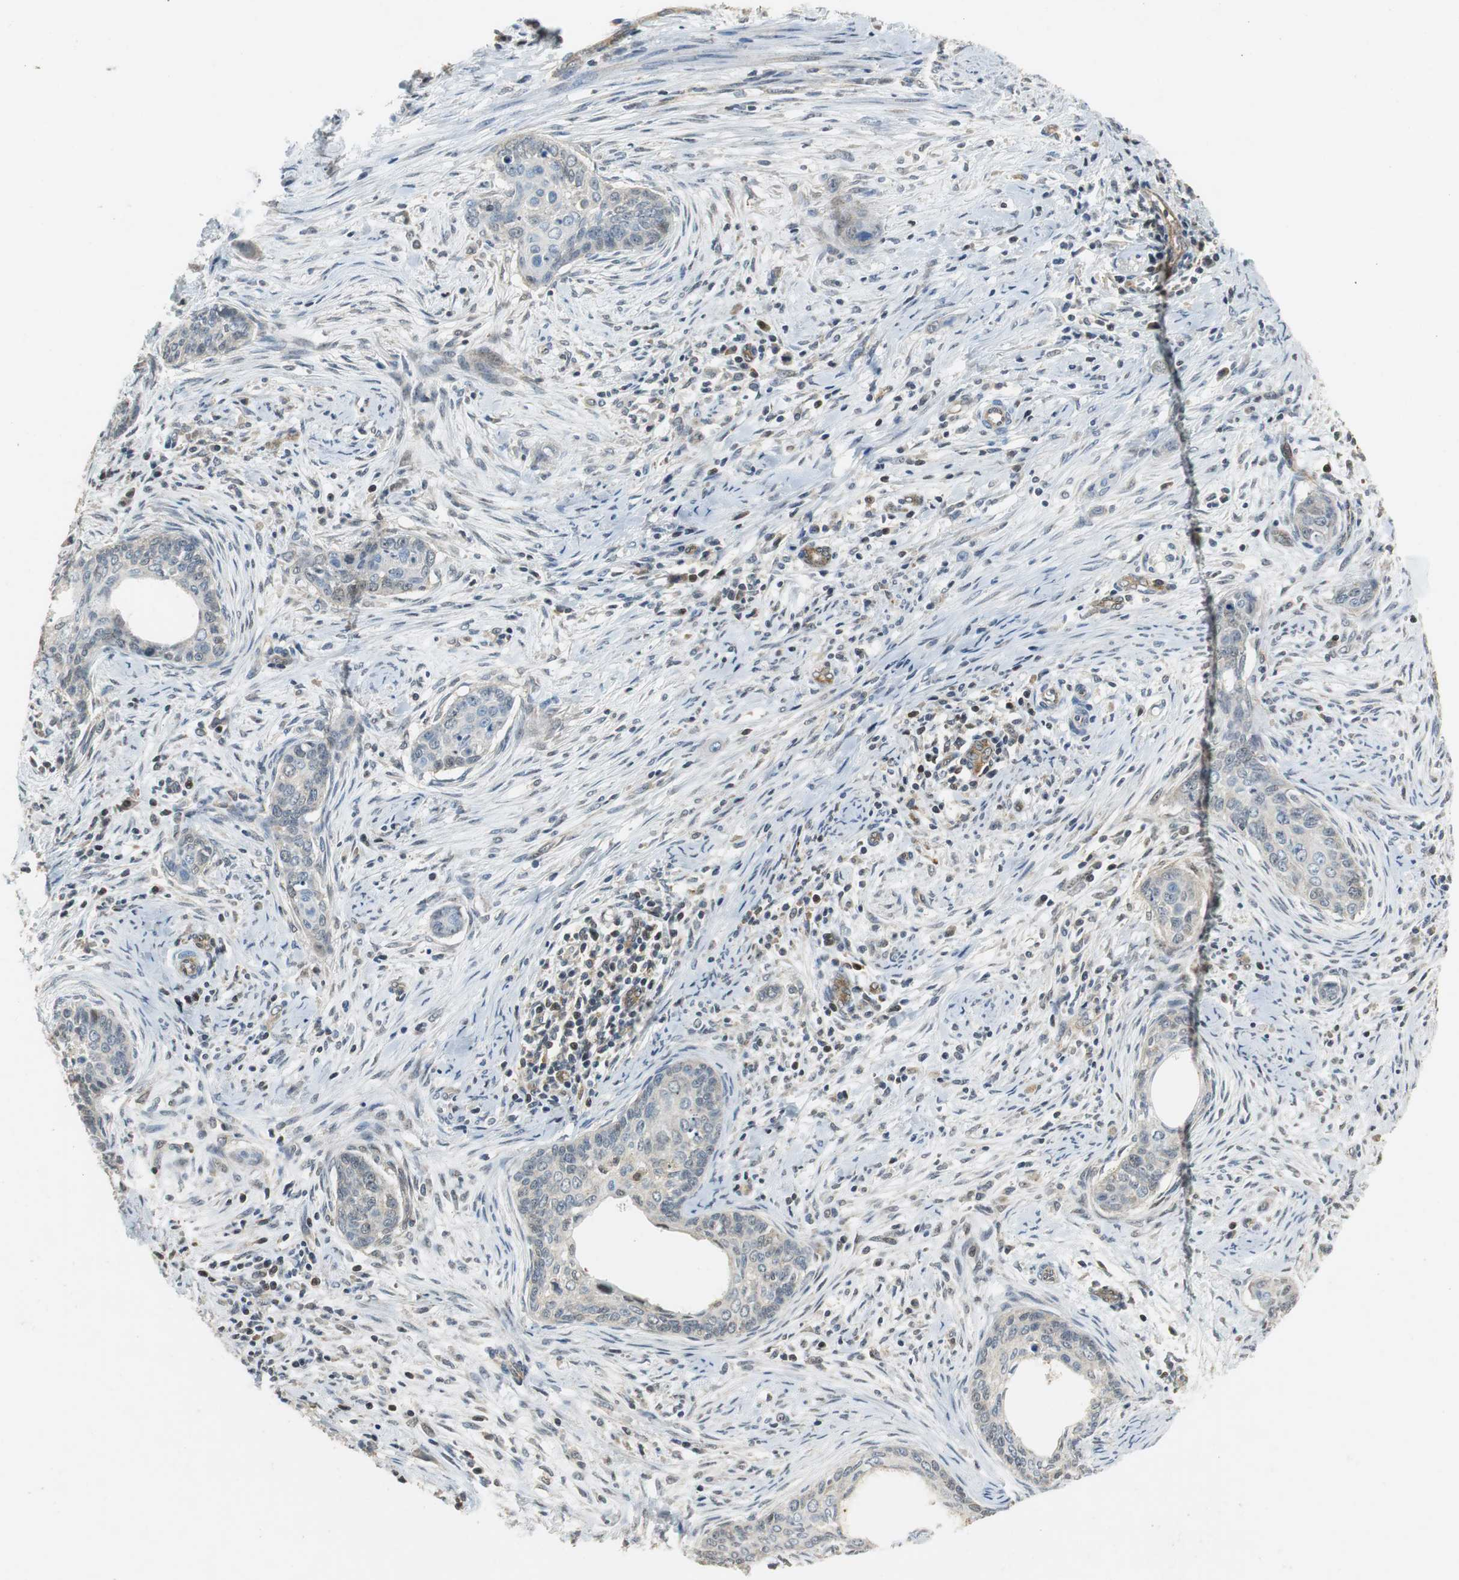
{"staining": {"intensity": "weak", "quantity": "<25%", "location": "cytoplasmic/membranous"}, "tissue": "cervical cancer", "cell_type": "Tumor cells", "image_type": "cancer", "snomed": [{"axis": "morphology", "description": "Squamous cell carcinoma, NOS"}, {"axis": "topography", "description": "Cervix"}], "caption": "Immunohistochemistry micrograph of neoplastic tissue: human cervical squamous cell carcinoma stained with DAB (3,3'-diaminobenzidine) shows no significant protein expression in tumor cells.", "gene": "GSDMD", "patient": {"sex": "female", "age": 33}}